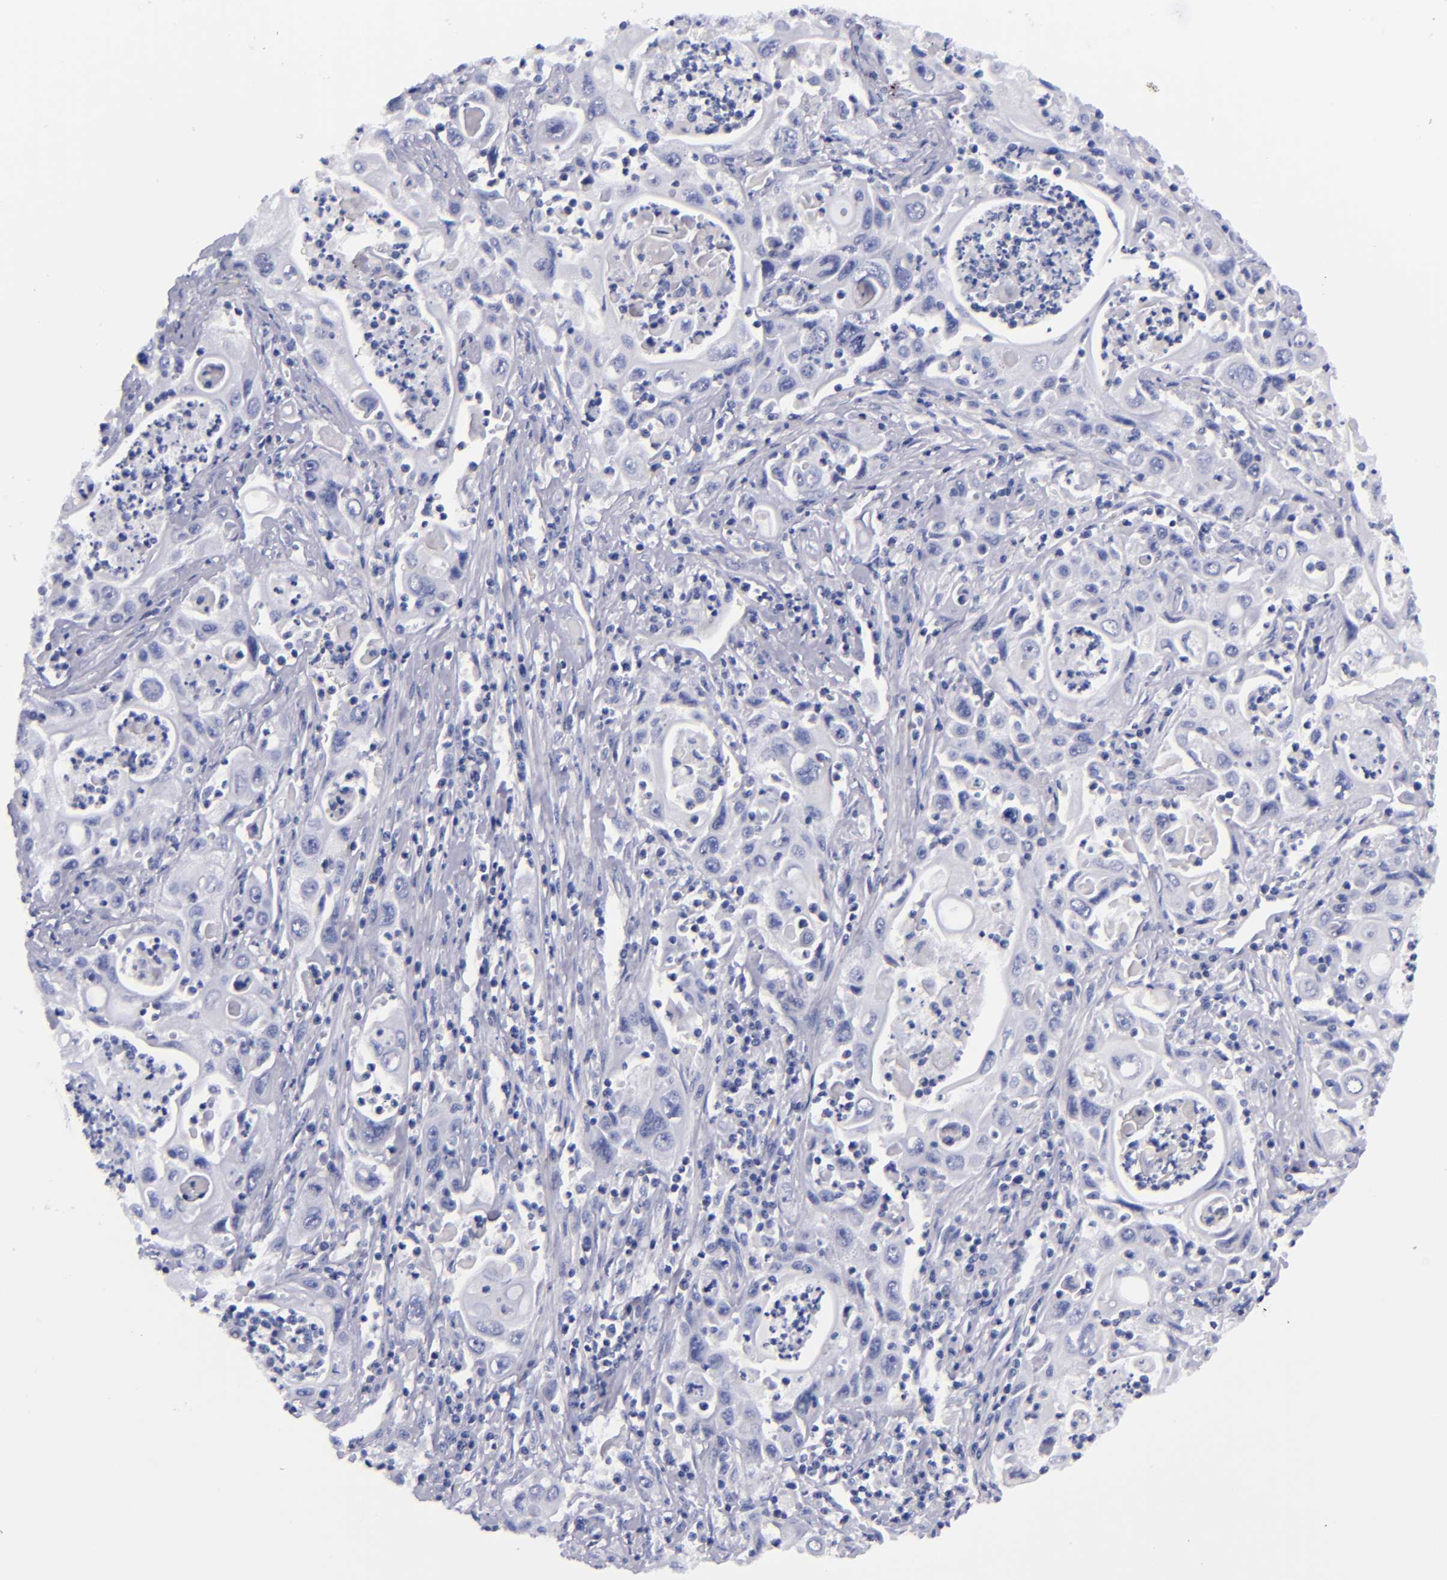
{"staining": {"intensity": "negative", "quantity": "none", "location": "none"}, "tissue": "pancreatic cancer", "cell_type": "Tumor cells", "image_type": "cancer", "snomed": [{"axis": "morphology", "description": "Adenocarcinoma, NOS"}, {"axis": "topography", "description": "Pancreas"}], "caption": "Pancreatic cancer stained for a protein using immunohistochemistry (IHC) exhibits no expression tumor cells.", "gene": "MCM7", "patient": {"sex": "male", "age": 70}}